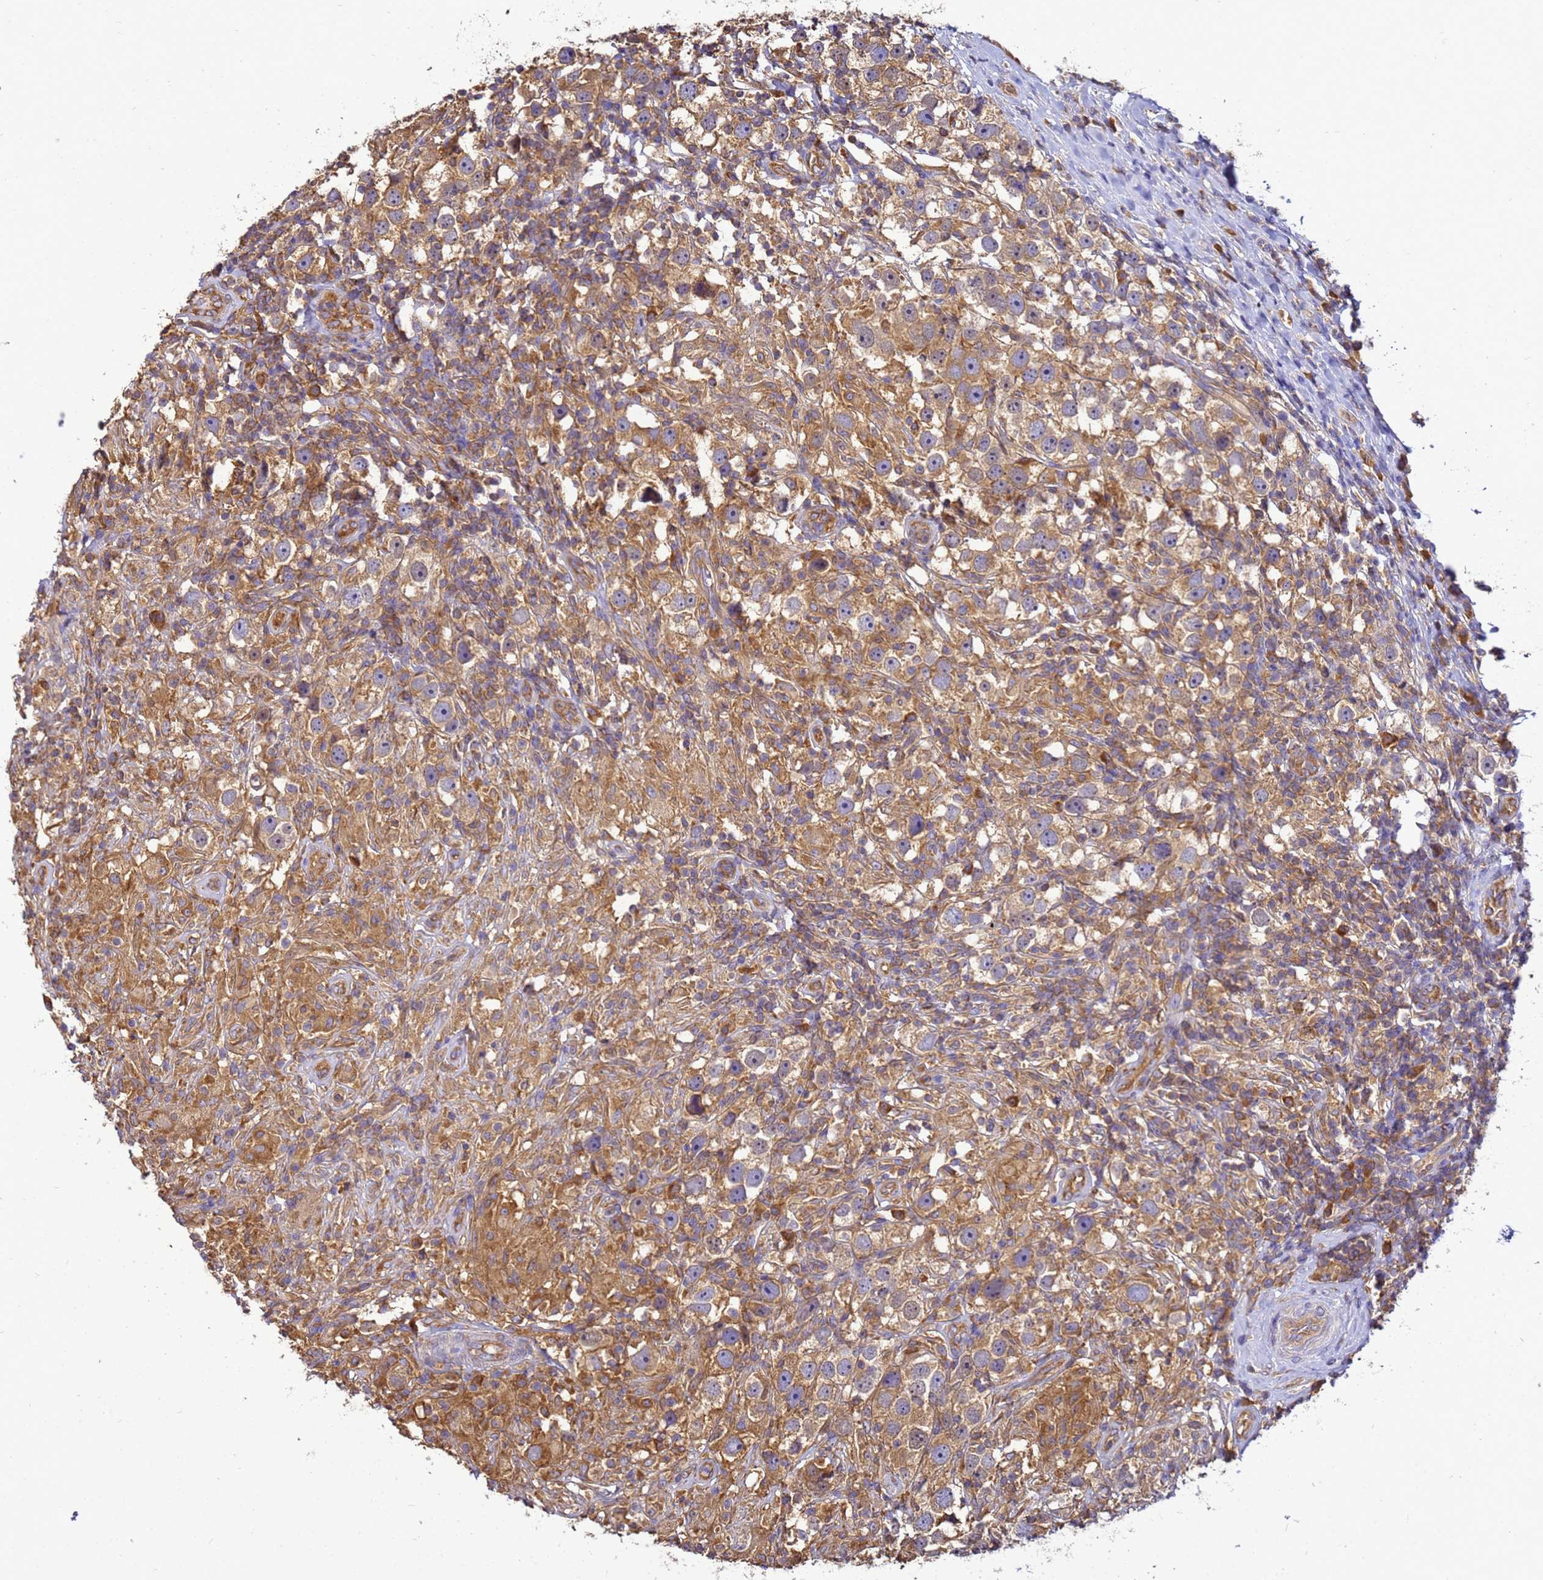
{"staining": {"intensity": "weak", "quantity": ">75%", "location": "cytoplasmic/membranous"}, "tissue": "testis cancer", "cell_type": "Tumor cells", "image_type": "cancer", "snomed": [{"axis": "morphology", "description": "Seminoma, NOS"}, {"axis": "topography", "description": "Testis"}], "caption": "A brown stain shows weak cytoplasmic/membranous staining of a protein in human seminoma (testis) tumor cells. The staining was performed using DAB (3,3'-diaminobenzidine), with brown indicating positive protein expression. Nuclei are stained blue with hematoxylin.", "gene": "NARS1", "patient": {"sex": "male", "age": 49}}